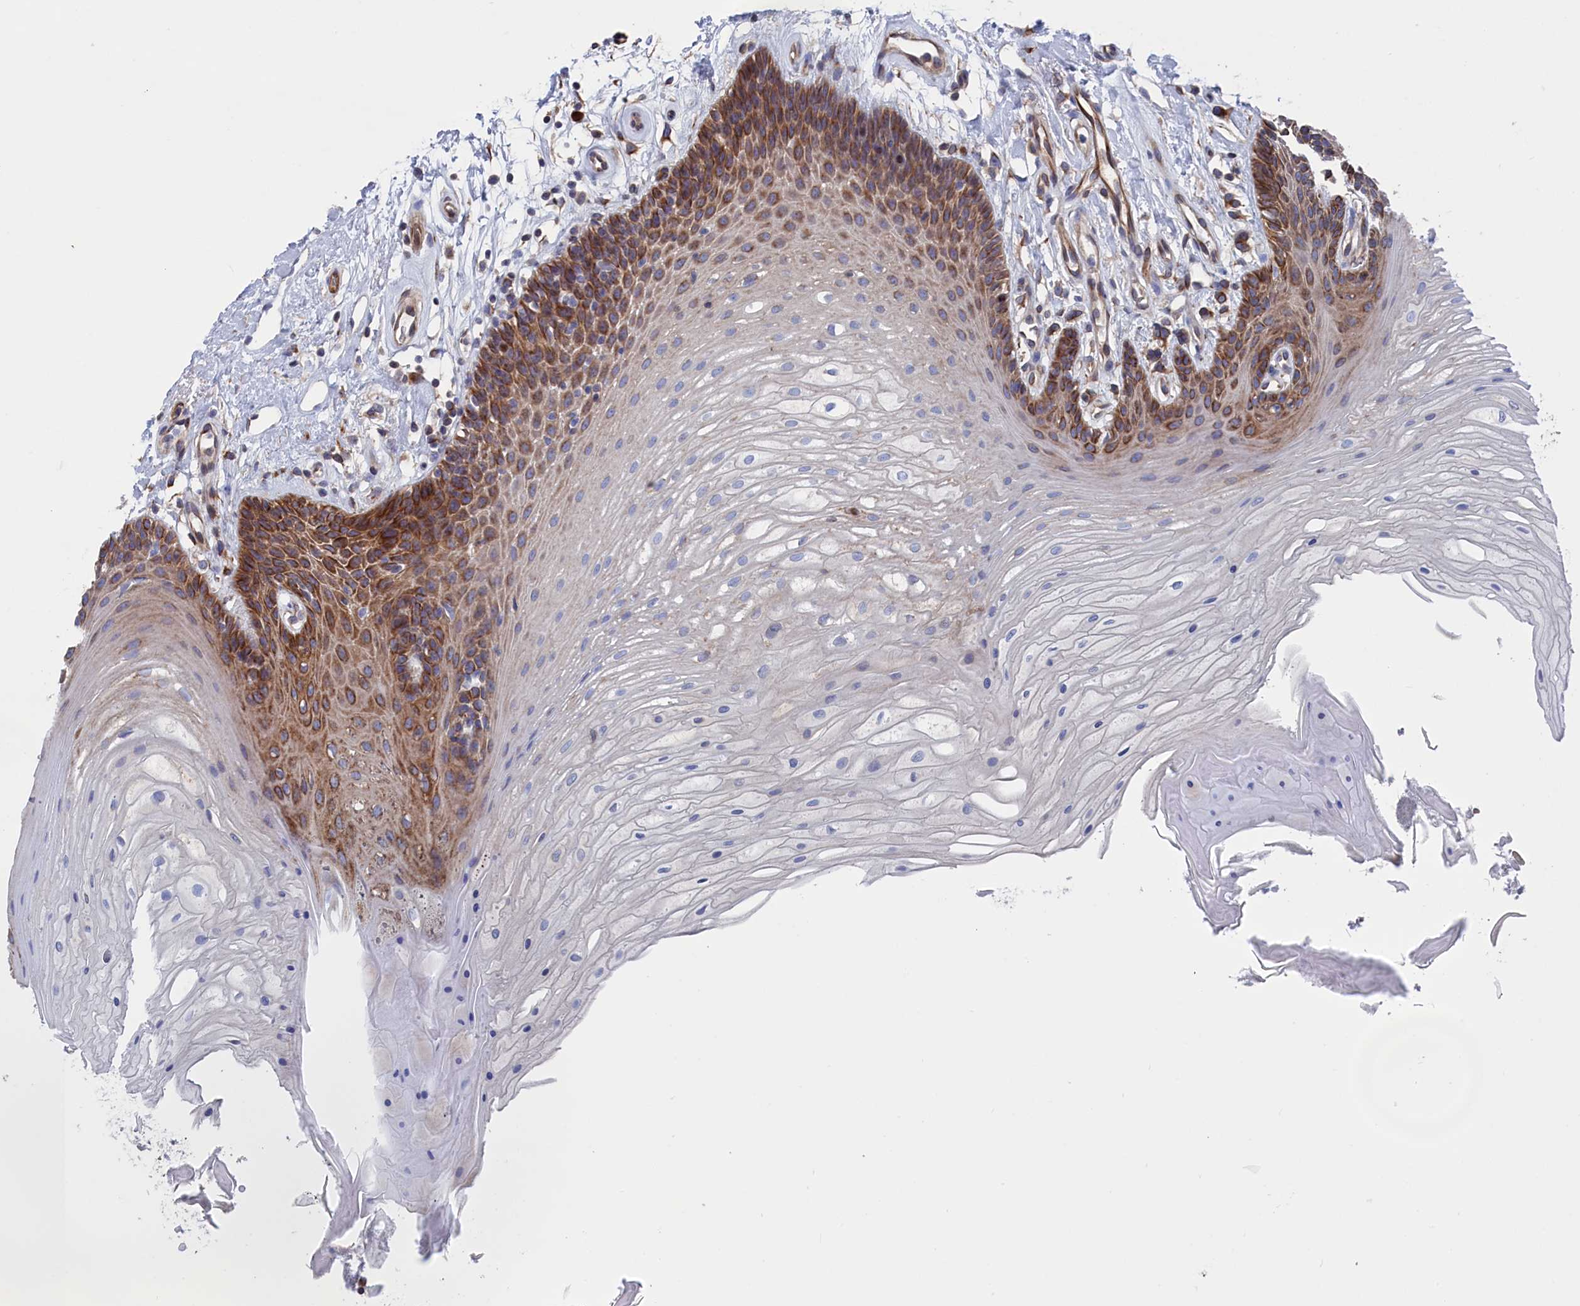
{"staining": {"intensity": "moderate", "quantity": "25%-75%", "location": "cytoplasmic/membranous"}, "tissue": "oral mucosa", "cell_type": "Squamous epithelial cells", "image_type": "normal", "snomed": [{"axis": "morphology", "description": "Normal tissue, NOS"}, {"axis": "topography", "description": "Oral tissue"}], "caption": "An image showing moderate cytoplasmic/membranous positivity in approximately 25%-75% of squamous epithelial cells in normal oral mucosa, as visualized by brown immunohistochemical staining.", "gene": "NUTF2", "patient": {"sex": "female", "age": 80}}